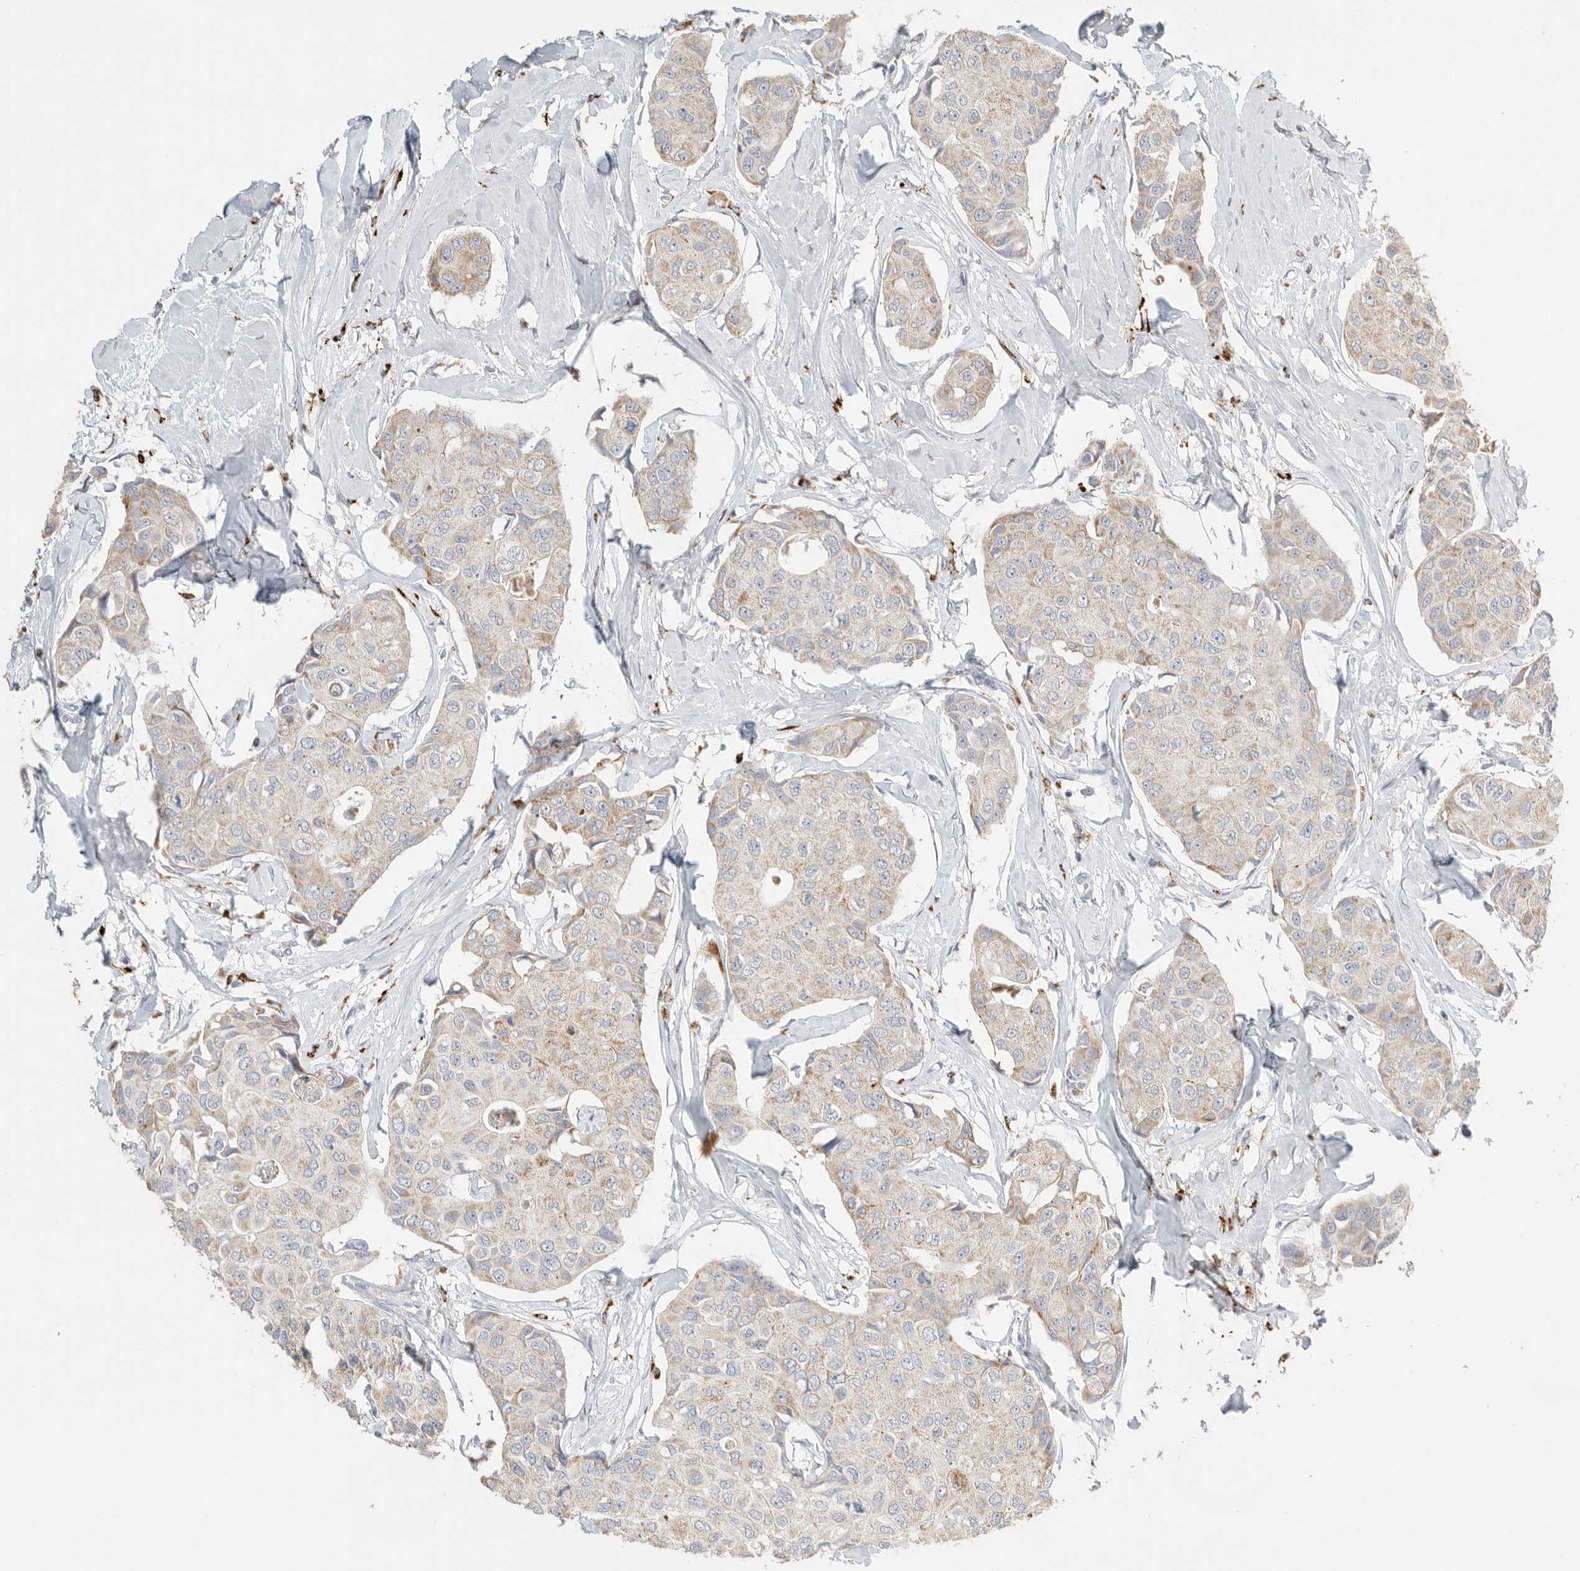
{"staining": {"intensity": "weak", "quantity": ">75%", "location": "cytoplasmic/membranous"}, "tissue": "breast cancer", "cell_type": "Tumor cells", "image_type": "cancer", "snomed": [{"axis": "morphology", "description": "Duct carcinoma"}, {"axis": "topography", "description": "Breast"}], "caption": "An image showing weak cytoplasmic/membranous staining in about >75% of tumor cells in intraductal carcinoma (breast), as visualized by brown immunohistochemical staining.", "gene": "GGH", "patient": {"sex": "female", "age": 80}}